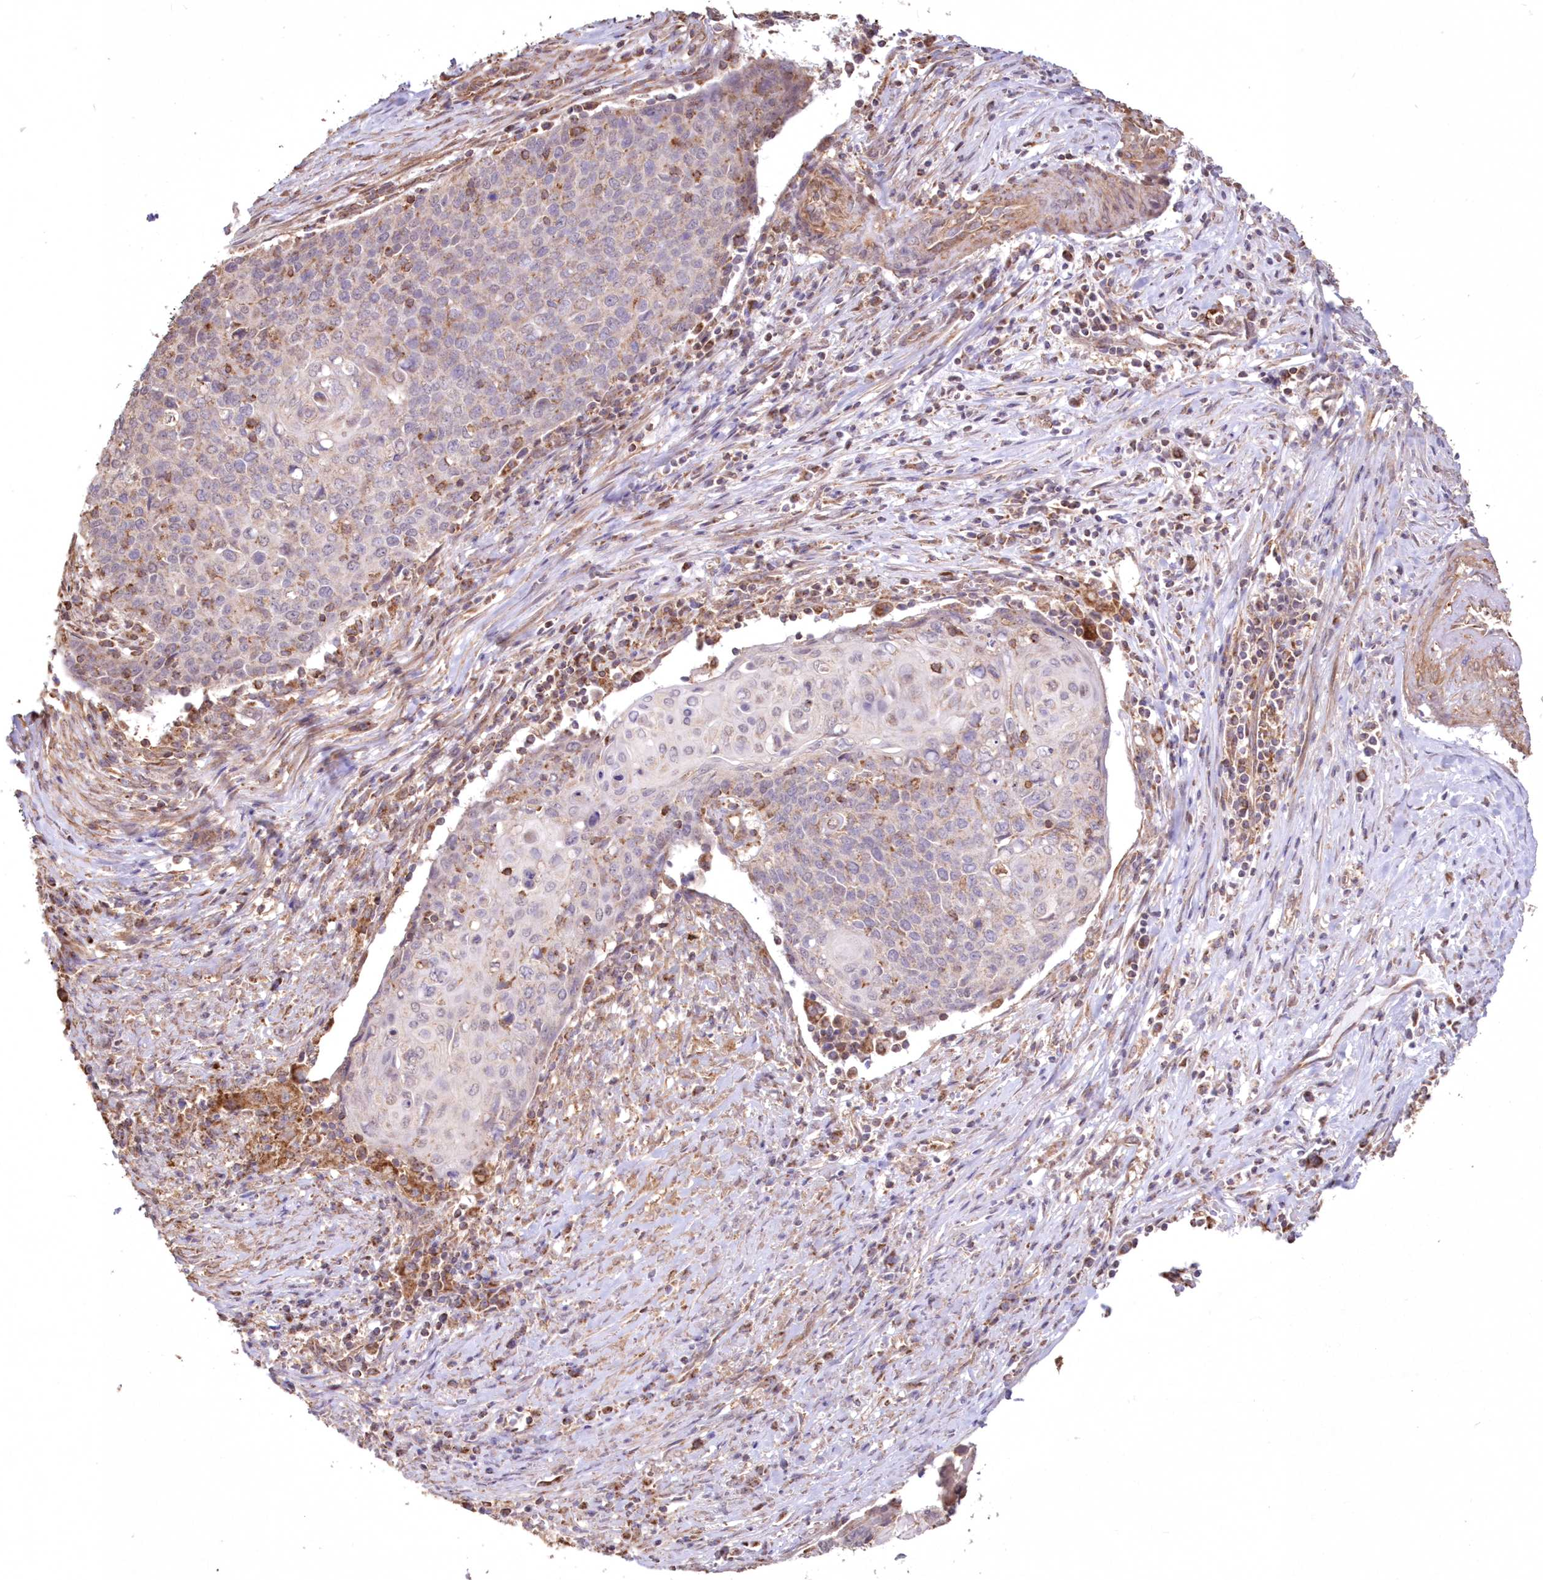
{"staining": {"intensity": "negative", "quantity": "none", "location": "none"}, "tissue": "cervical cancer", "cell_type": "Tumor cells", "image_type": "cancer", "snomed": [{"axis": "morphology", "description": "Squamous cell carcinoma, NOS"}, {"axis": "topography", "description": "Cervix"}], "caption": "High power microscopy photomicrograph of an IHC histopathology image of cervical cancer (squamous cell carcinoma), revealing no significant positivity in tumor cells.", "gene": "TMEM139", "patient": {"sex": "female", "age": 39}}